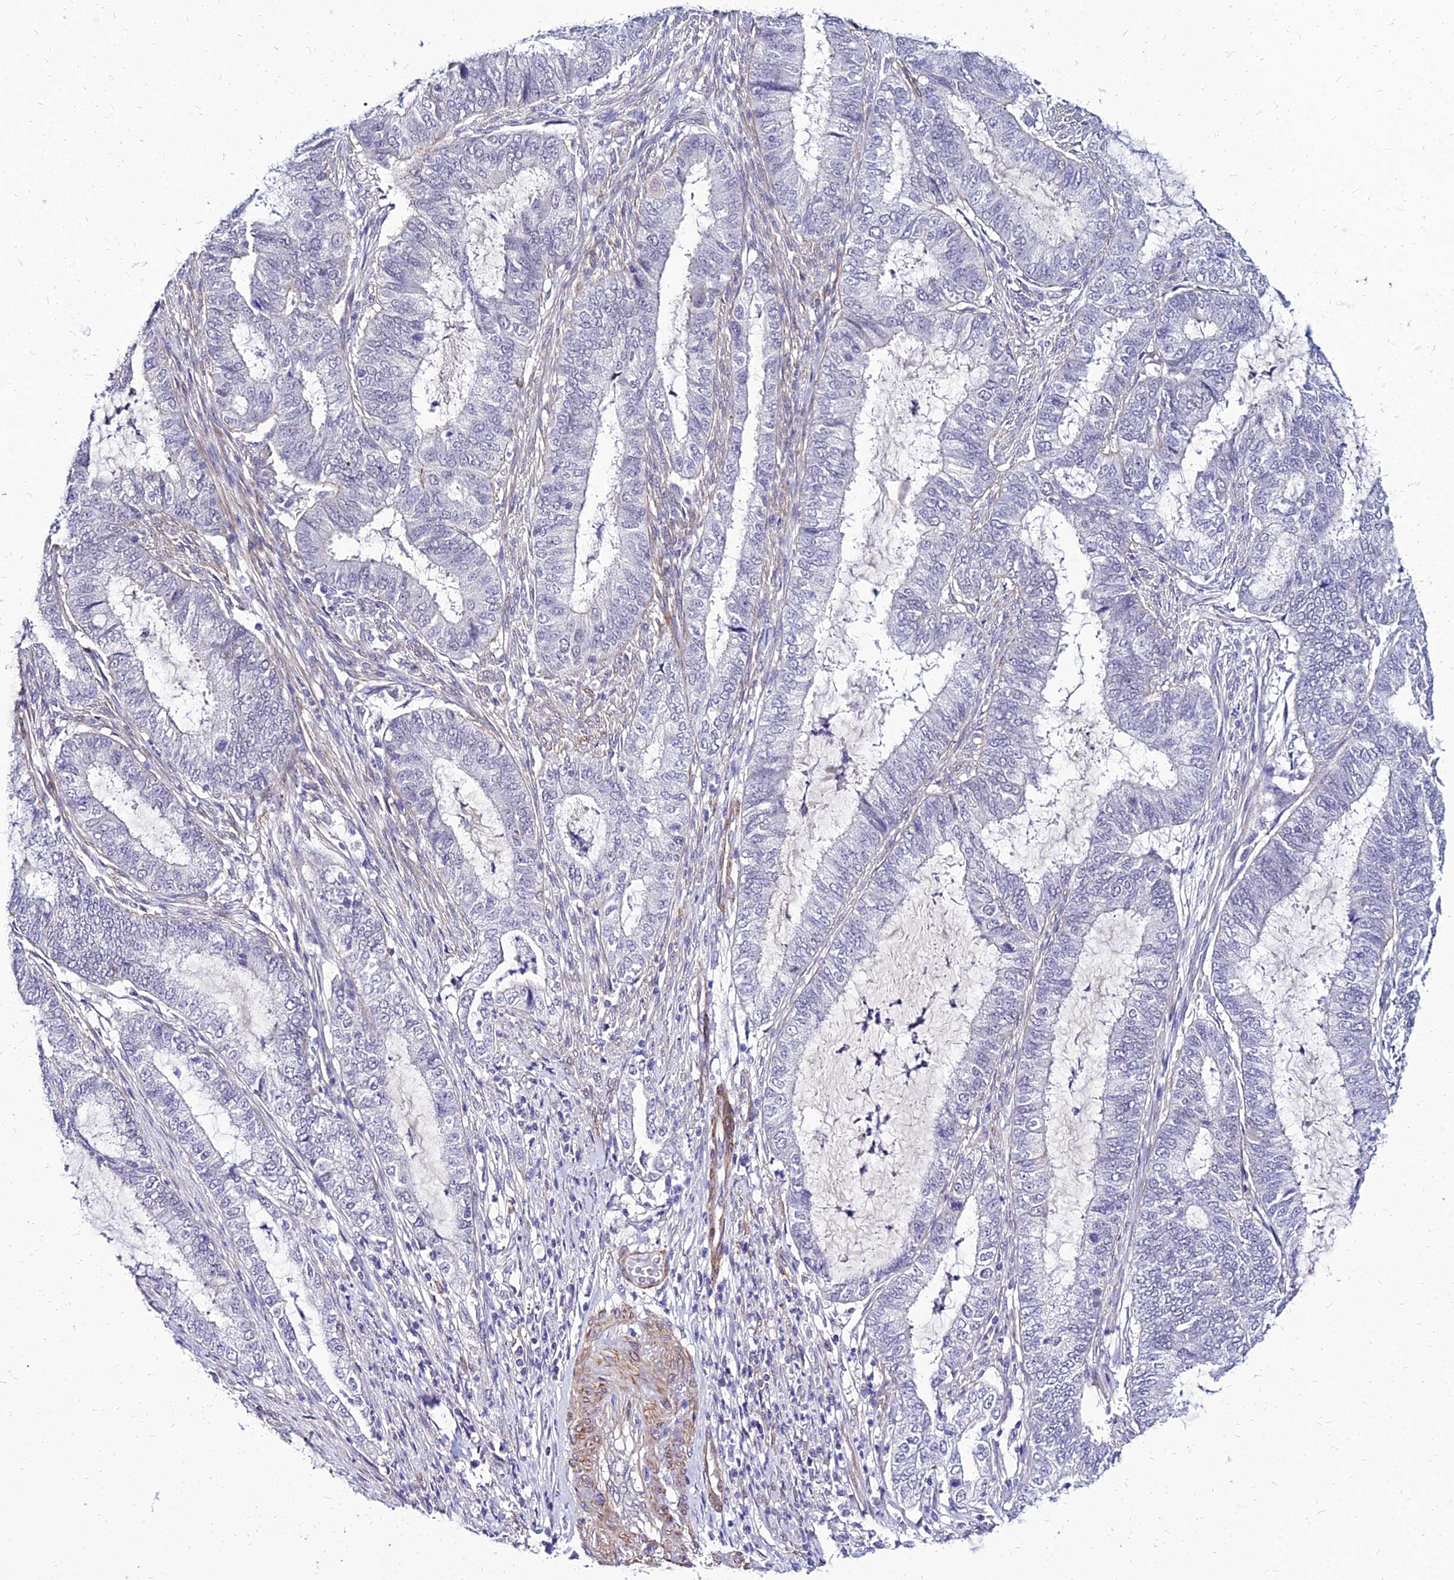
{"staining": {"intensity": "negative", "quantity": "none", "location": "none"}, "tissue": "endometrial cancer", "cell_type": "Tumor cells", "image_type": "cancer", "snomed": [{"axis": "morphology", "description": "Adenocarcinoma, NOS"}, {"axis": "topography", "description": "Endometrium"}], "caption": "The photomicrograph exhibits no staining of tumor cells in endometrial adenocarcinoma. (DAB immunohistochemistry (IHC) with hematoxylin counter stain).", "gene": "YEATS2", "patient": {"sex": "female", "age": 51}}